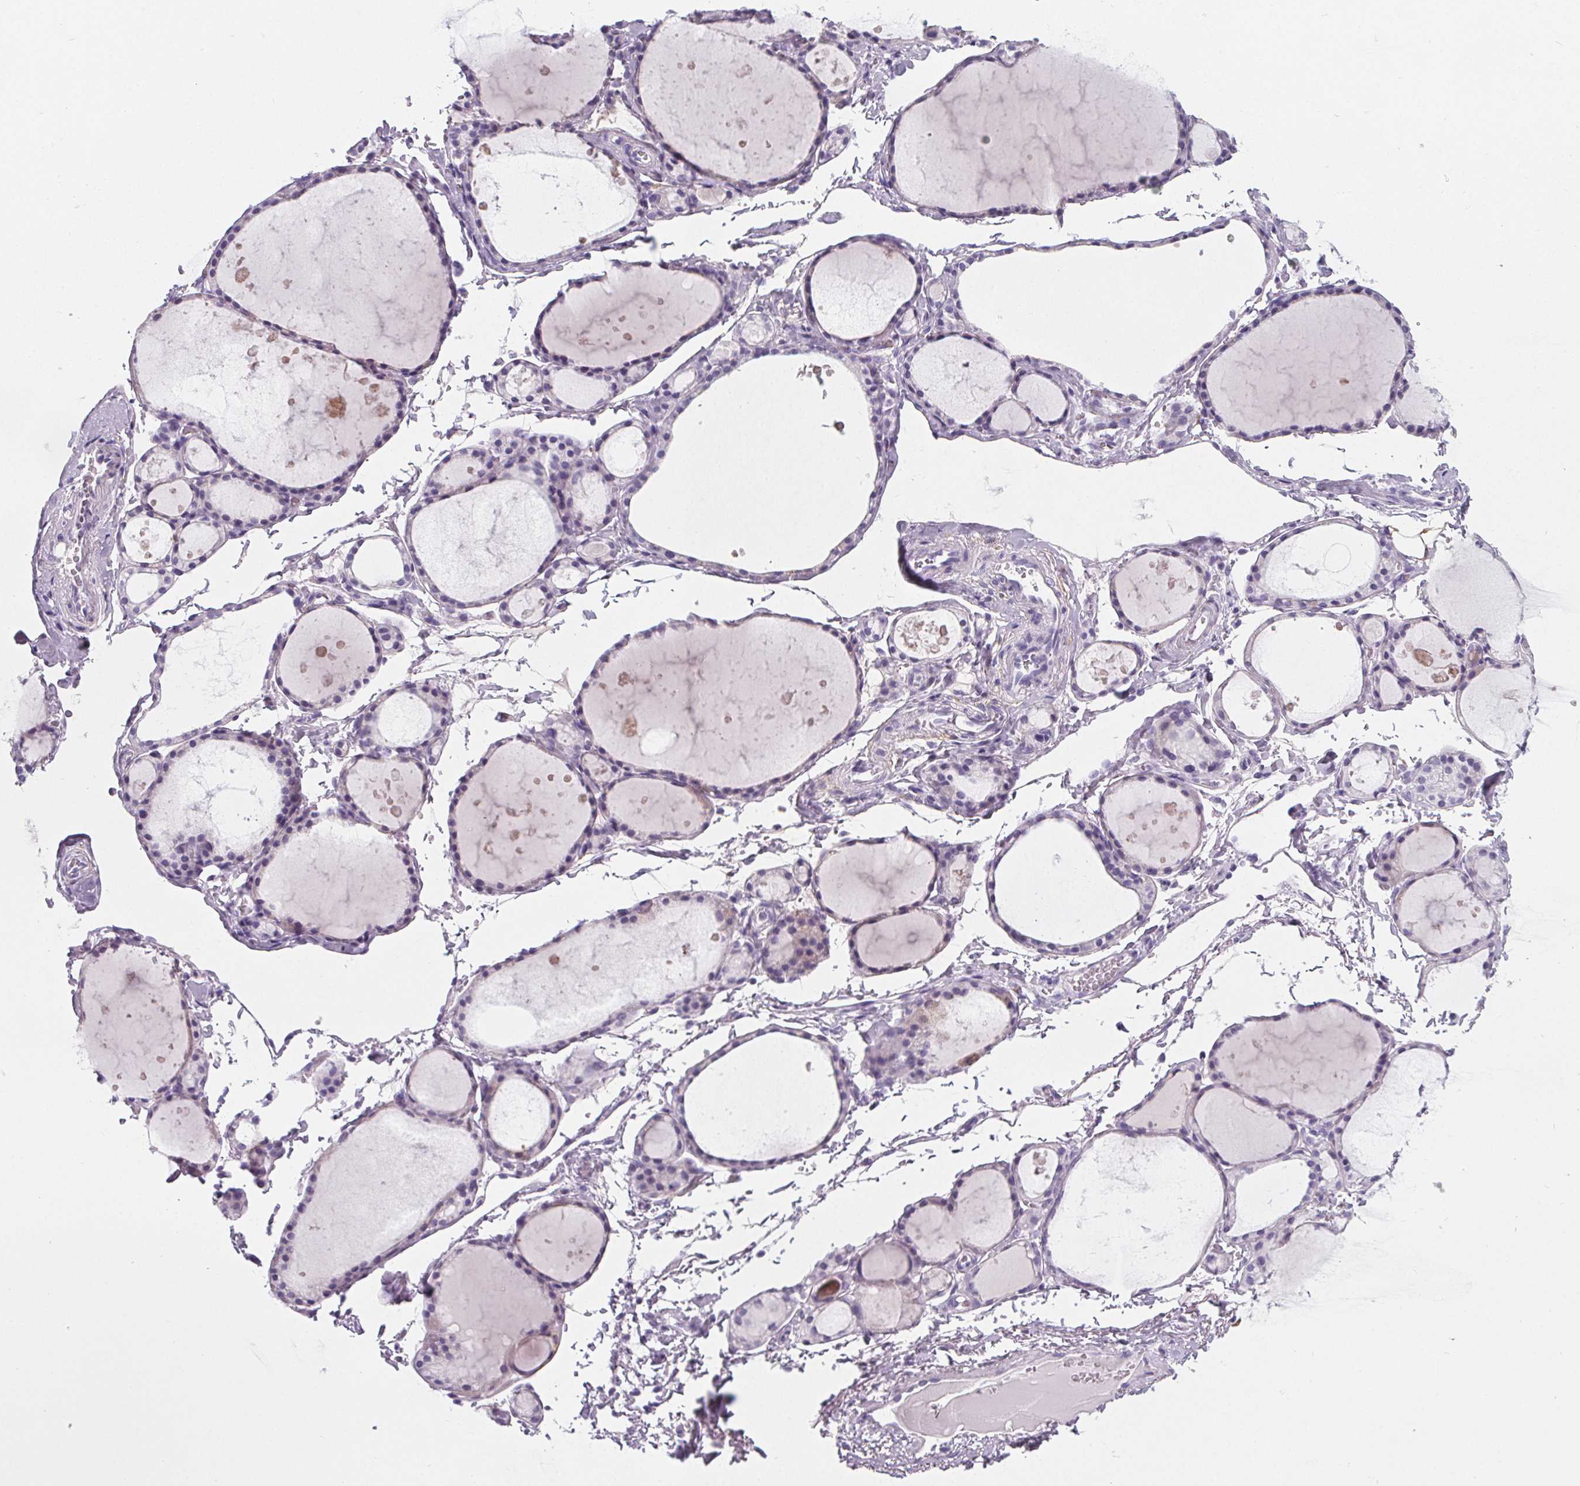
{"staining": {"intensity": "negative", "quantity": "none", "location": "none"}, "tissue": "thyroid gland", "cell_type": "Glandular cells", "image_type": "normal", "snomed": [{"axis": "morphology", "description": "Normal tissue, NOS"}, {"axis": "topography", "description": "Thyroid gland"}], "caption": "IHC image of unremarkable human thyroid gland stained for a protein (brown), which shows no positivity in glandular cells.", "gene": "ADRB1", "patient": {"sex": "male", "age": 68}}